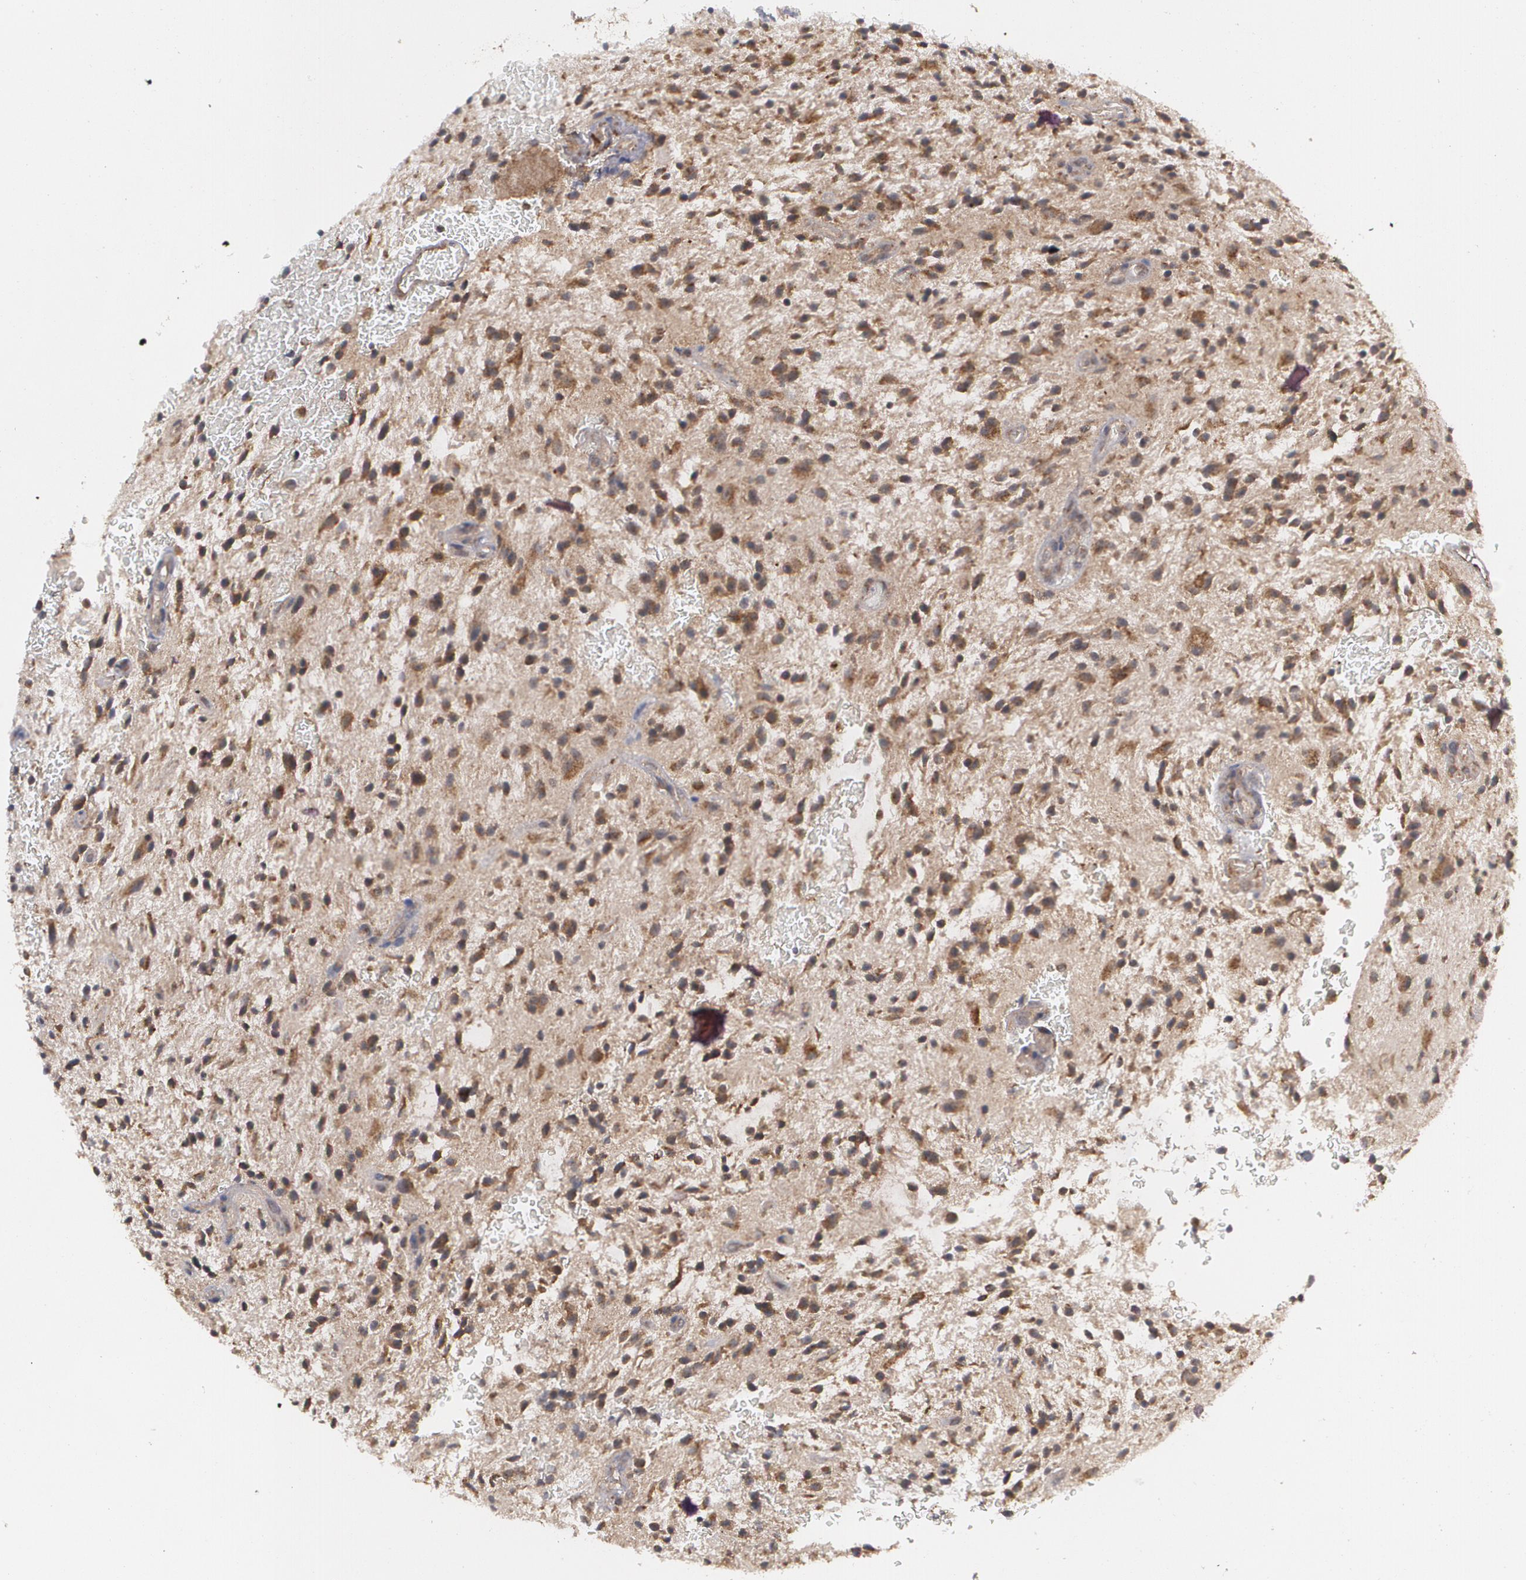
{"staining": {"intensity": "moderate", "quantity": ">75%", "location": "cytoplasmic/membranous"}, "tissue": "glioma", "cell_type": "Tumor cells", "image_type": "cancer", "snomed": [{"axis": "morphology", "description": "Glioma, malignant, NOS"}, {"axis": "topography", "description": "Cerebellum"}], "caption": "IHC image of neoplastic tissue: malignant glioma stained using immunohistochemistry reveals medium levels of moderate protein expression localized specifically in the cytoplasmic/membranous of tumor cells, appearing as a cytoplasmic/membranous brown color.", "gene": "BMP6", "patient": {"sex": "female", "age": 10}}